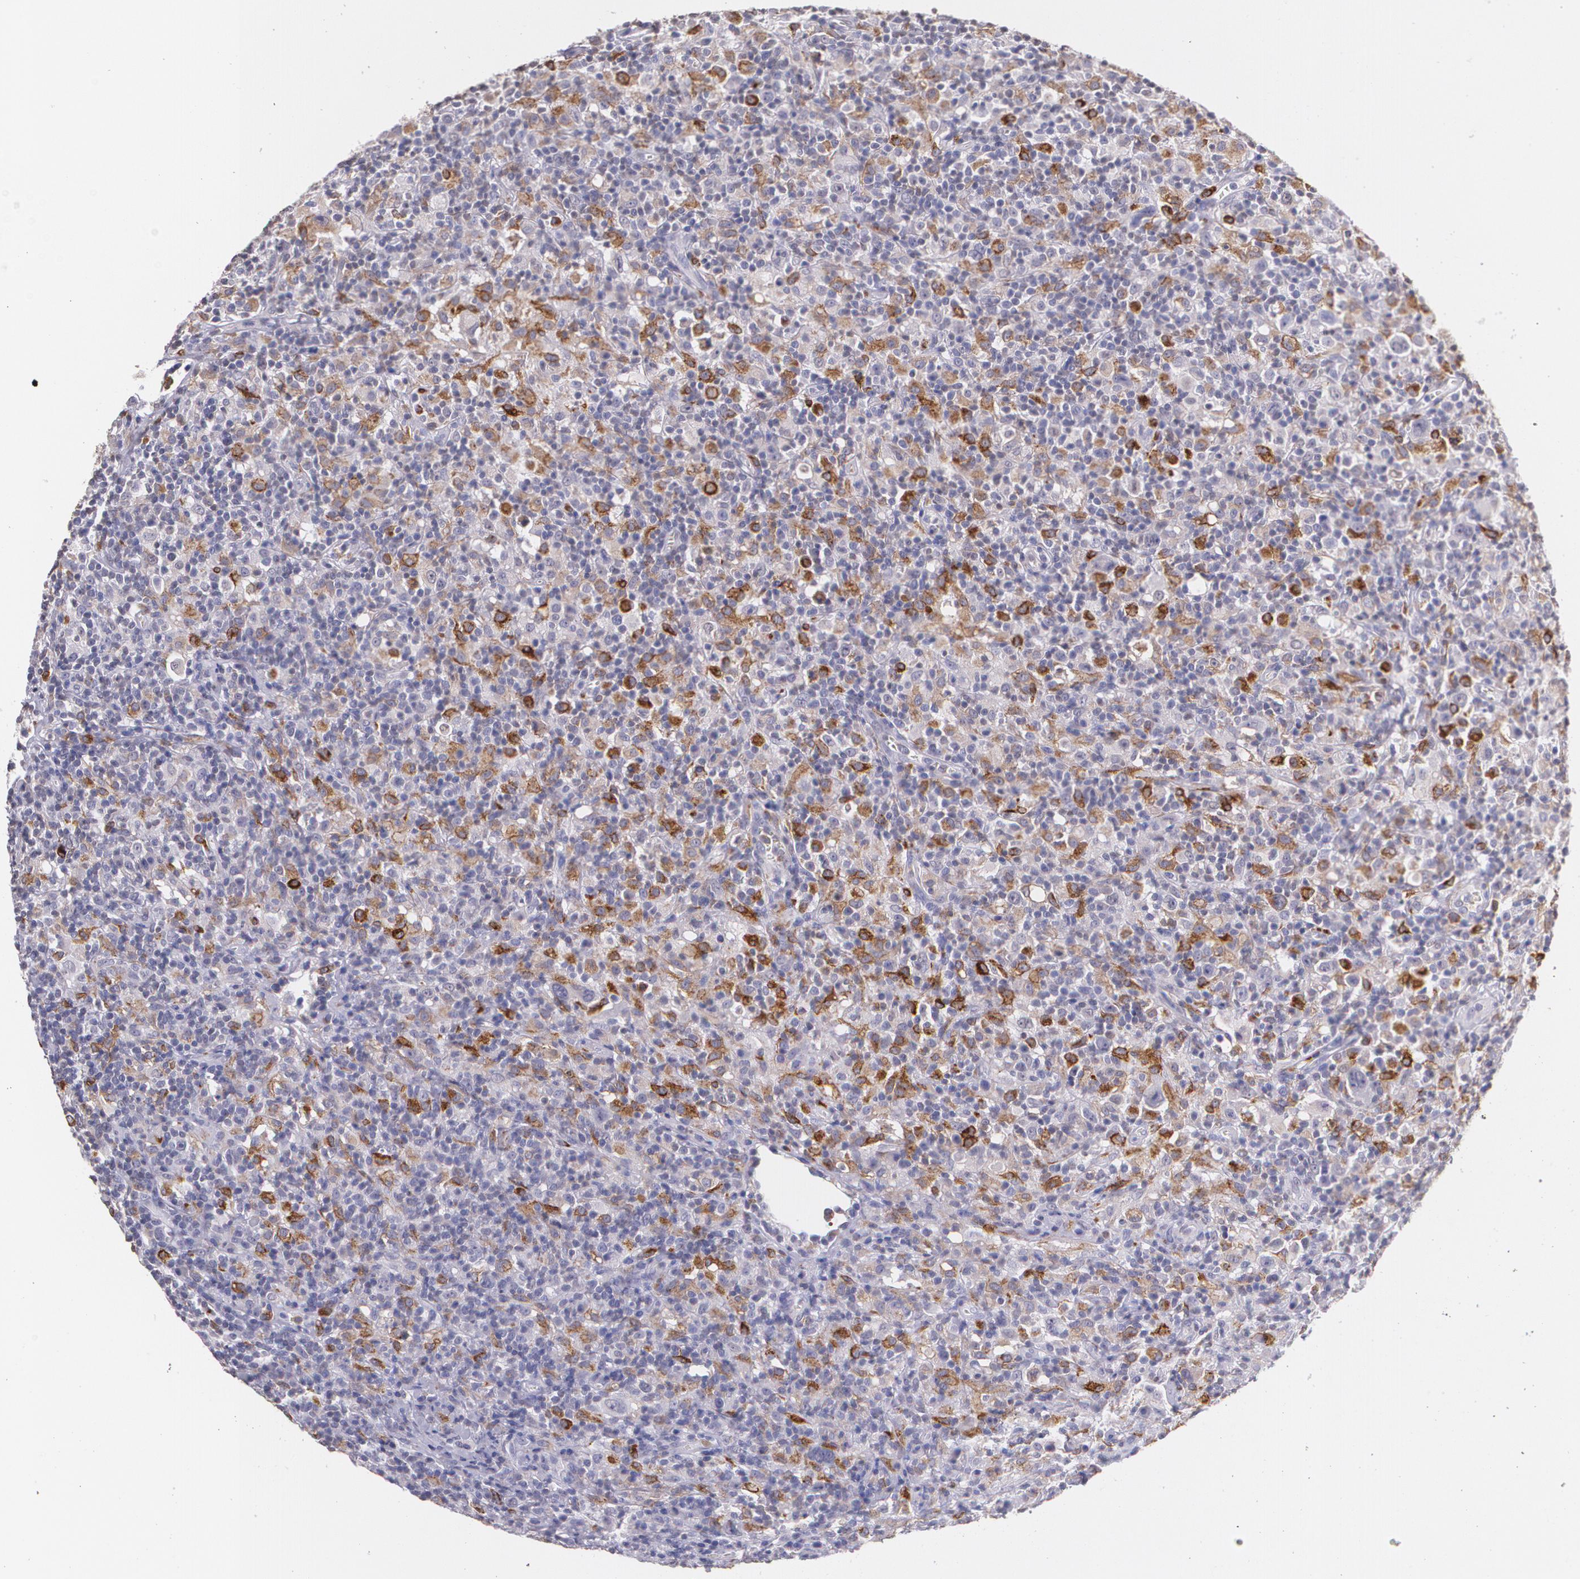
{"staining": {"intensity": "strong", "quantity": "<25%", "location": "cytoplasmic/membranous"}, "tissue": "lymphoma", "cell_type": "Tumor cells", "image_type": "cancer", "snomed": [{"axis": "morphology", "description": "Hodgkin's disease, NOS"}, {"axis": "topography", "description": "Lymph node"}], "caption": "A brown stain highlights strong cytoplasmic/membranous expression of a protein in human Hodgkin's disease tumor cells.", "gene": "RTN1", "patient": {"sex": "male", "age": 46}}